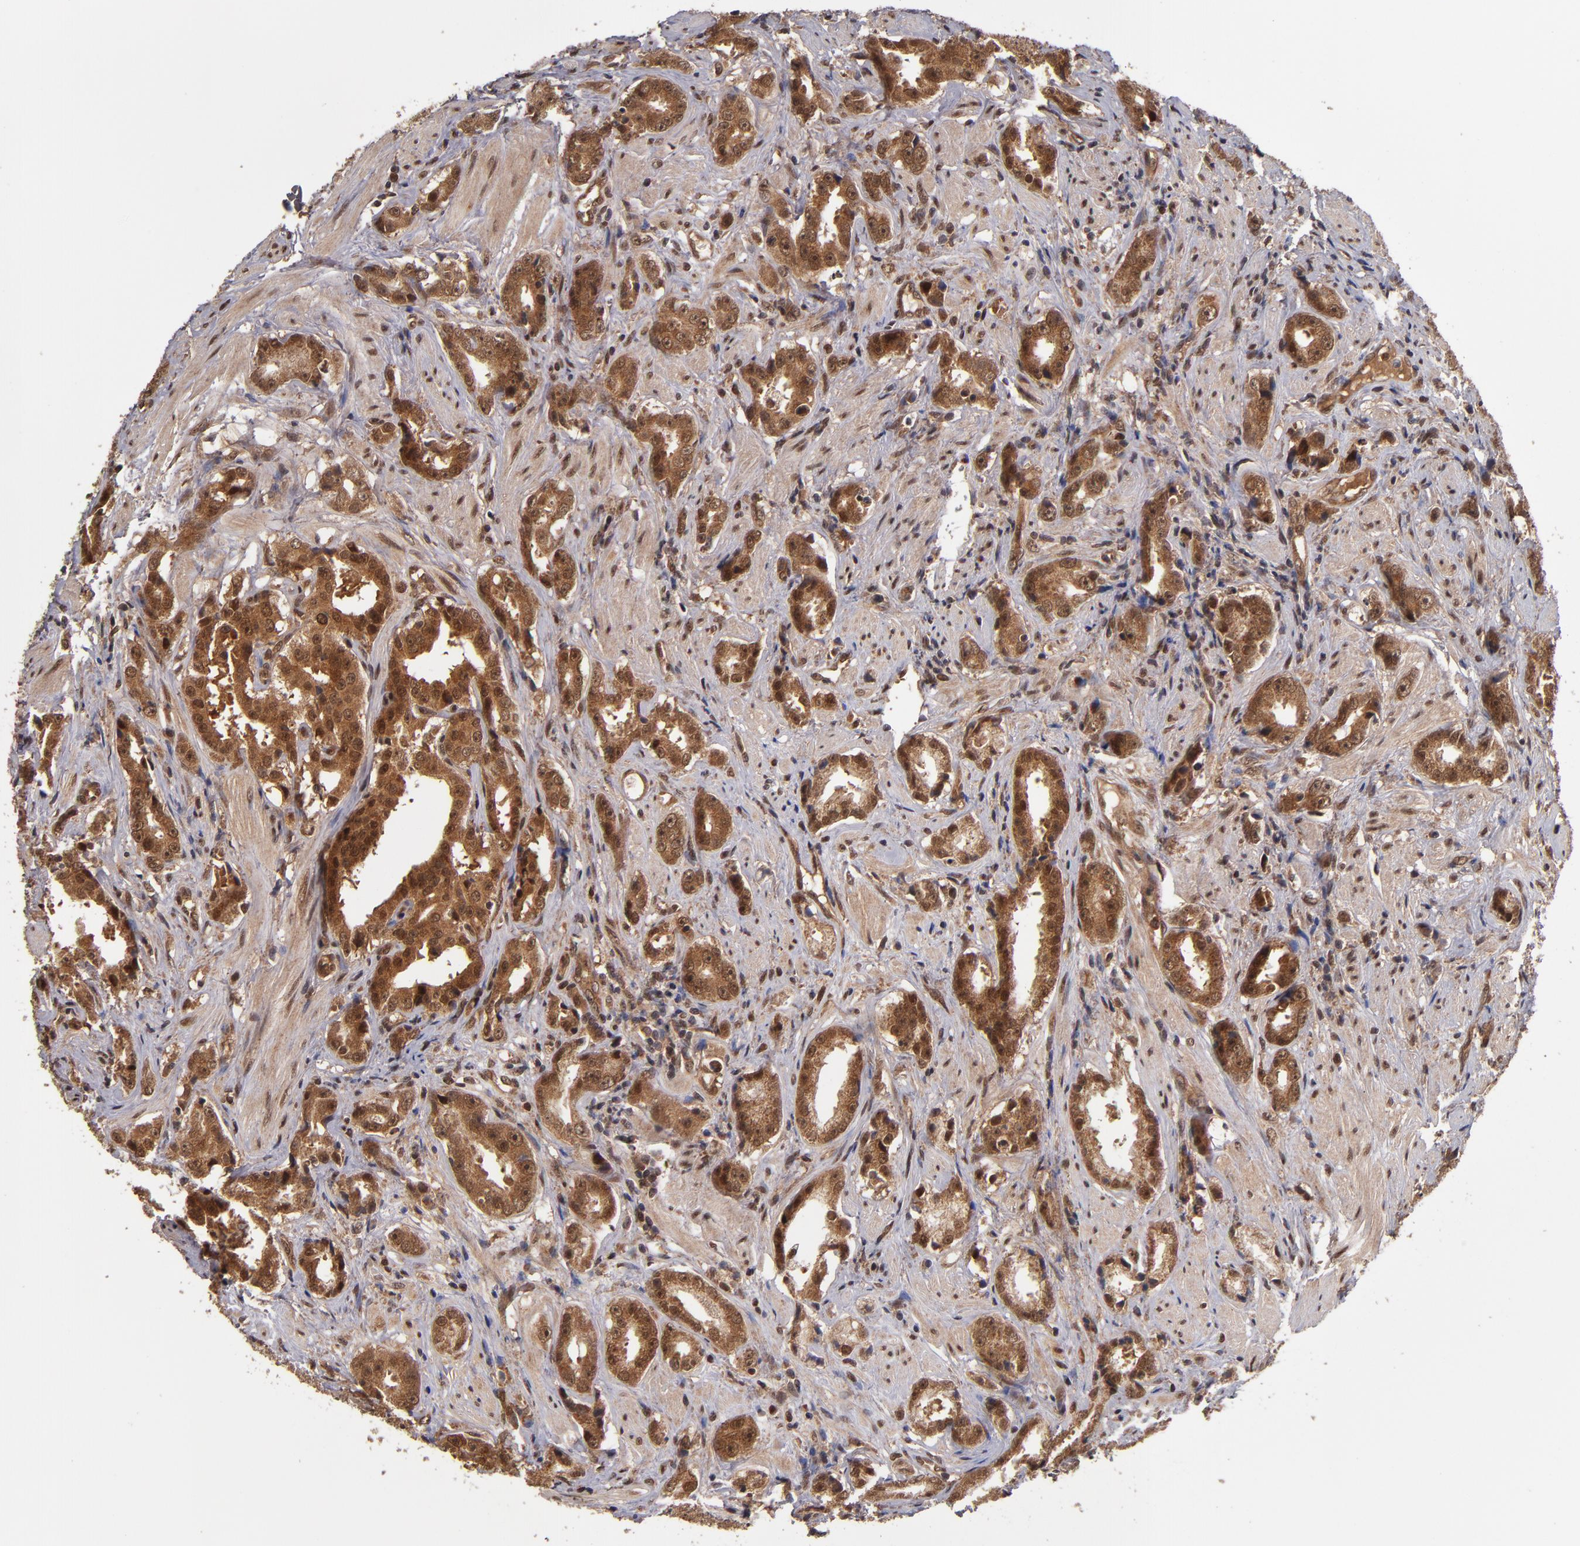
{"staining": {"intensity": "strong", "quantity": ">75%", "location": "cytoplasmic/membranous,nuclear"}, "tissue": "prostate cancer", "cell_type": "Tumor cells", "image_type": "cancer", "snomed": [{"axis": "morphology", "description": "Adenocarcinoma, Medium grade"}, {"axis": "topography", "description": "Prostate"}], "caption": "This micrograph reveals immunohistochemistry (IHC) staining of prostate medium-grade adenocarcinoma, with high strong cytoplasmic/membranous and nuclear staining in approximately >75% of tumor cells.", "gene": "CUL5", "patient": {"sex": "male", "age": 53}}